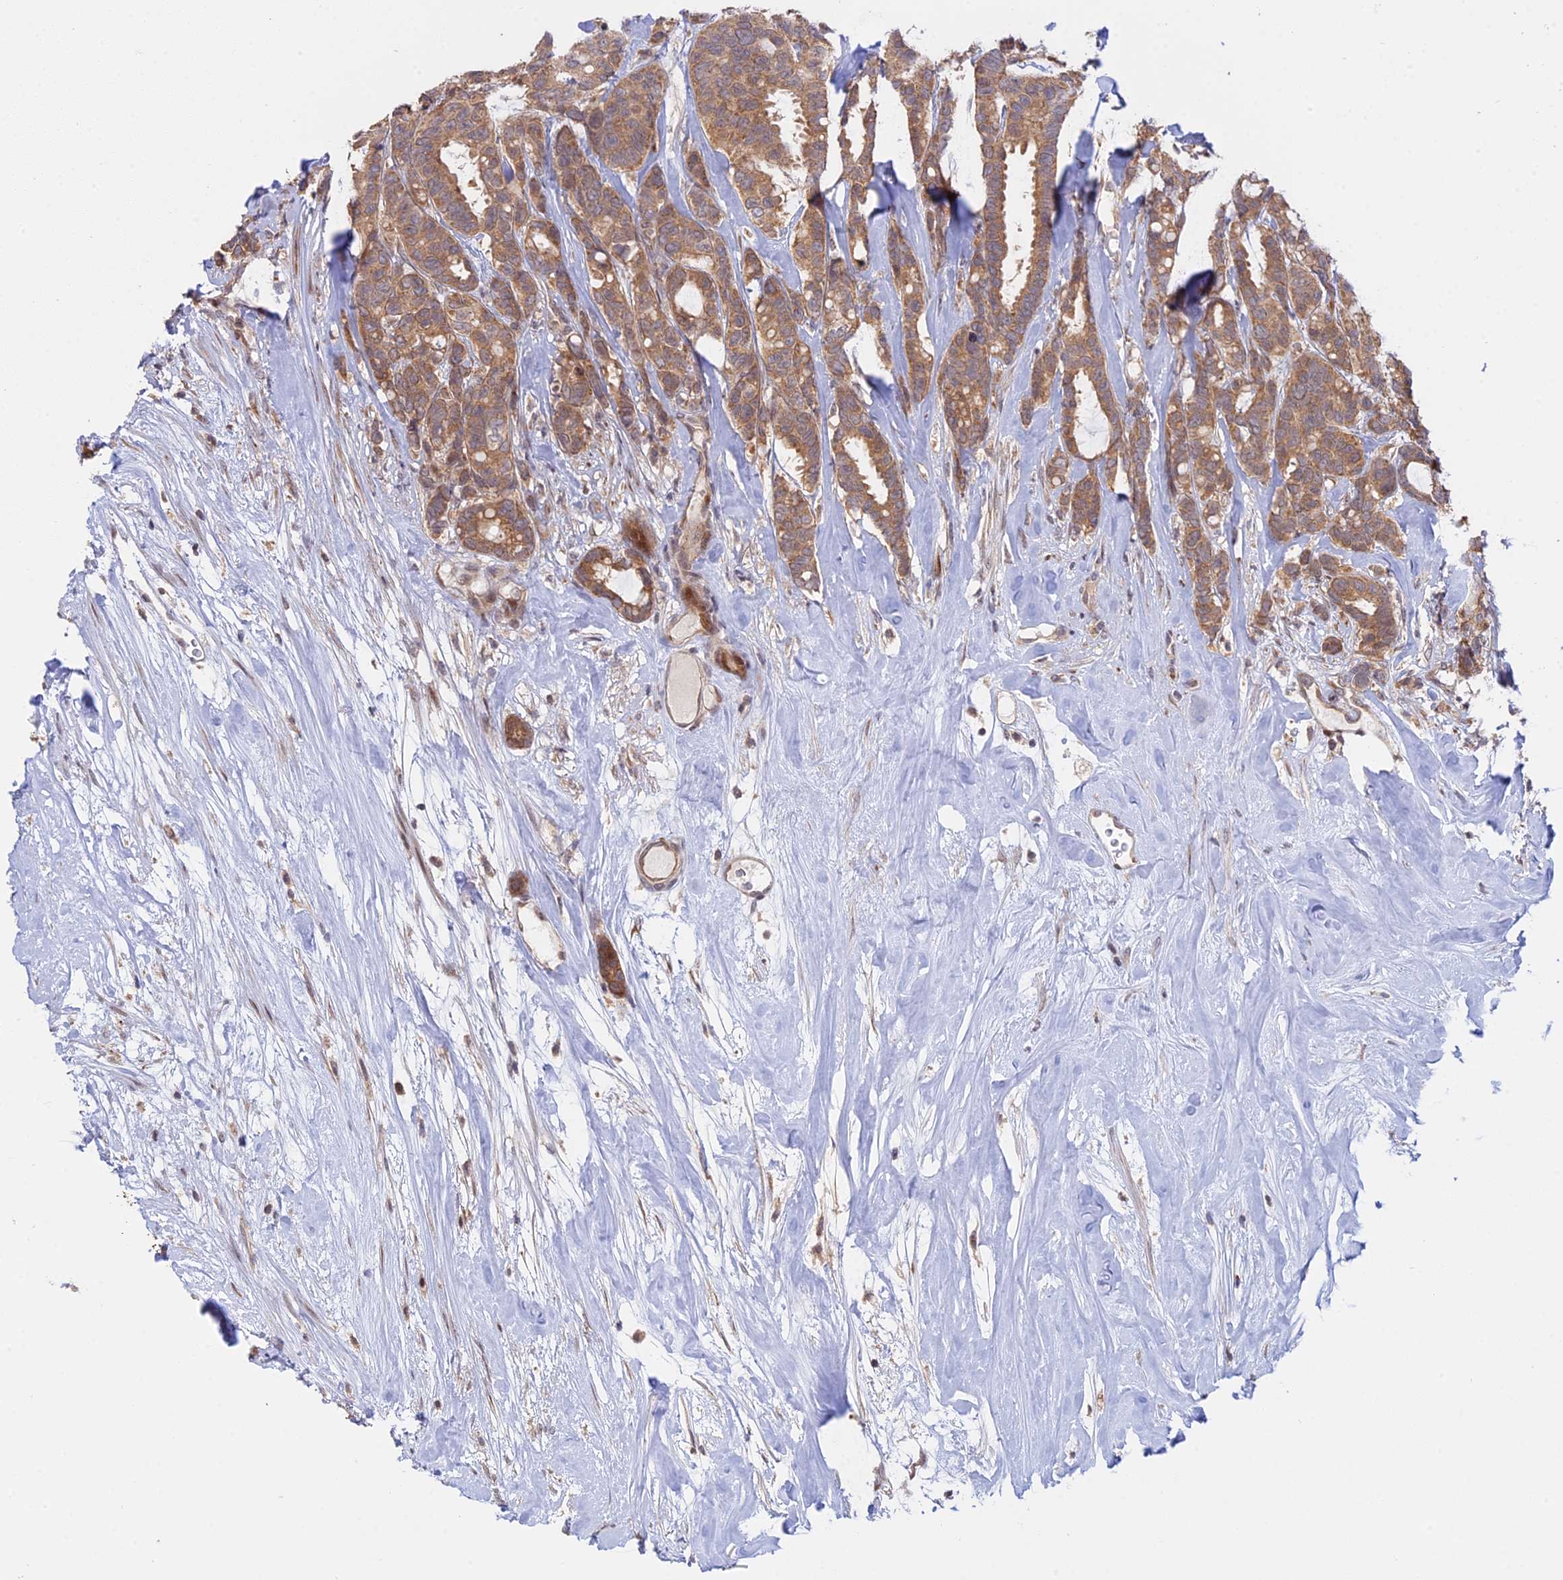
{"staining": {"intensity": "moderate", "quantity": ">75%", "location": "cytoplasmic/membranous"}, "tissue": "breast cancer", "cell_type": "Tumor cells", "image_type": "cancer", "snomed": [{"axis": "morphology", "description": "Duct carcinoma"}, {"axis": "topography", "description": "Breast"}], "caption": "Brown immunohistochemical staining in breast cancer (intraductal carcinoma) exhibits moderate cytoplasmic/membranous staining in approximately >75% of tumor cells.", "gene": "GSKIP", "patient": {"sex": "female", "age": 87}}